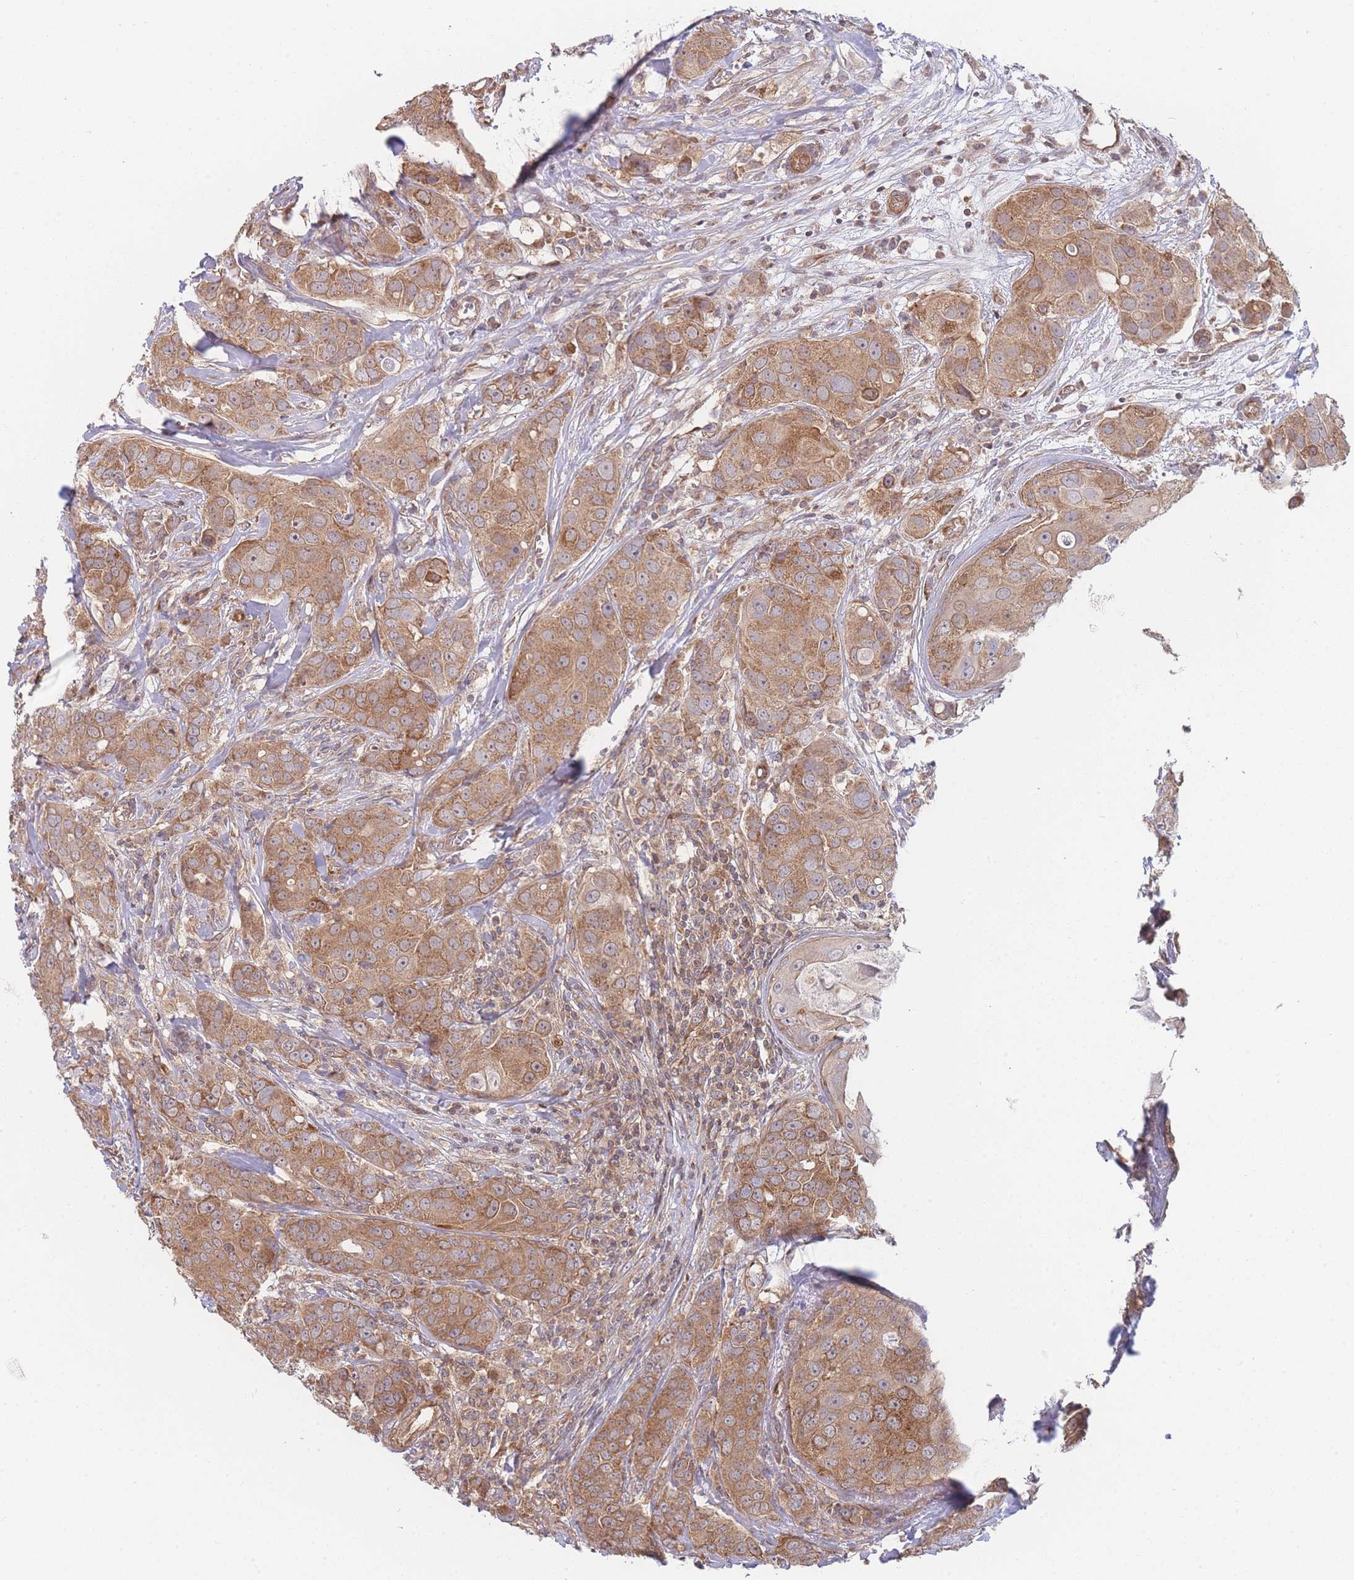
{"staining": {"intensity": "moderate", "quantity": ">75%", "location": "cytoplasmic/membranous"}, "tissue": "breast cancer", "cell_type": "Tumor cells", "image_type": "cancer", "snomed": [{"axis": "morphology", "description": "Duct carcinoma"}, {"axis": "topography", "description": "Breast"}], "caption": "The immunohistochemical stain shows moderate cytoplasmic/membranous positivity in tumor cells of breast cancer (invasive ductal carcinoma) tissue. (Stains: DAB (3,3'-diaminobenzidine) in brown, nuclei in blue, Microscopy: brightfield microscopy at high magnification).", "gene": "MRPS18B", "patient": {"sex": "female", "age": 43}}